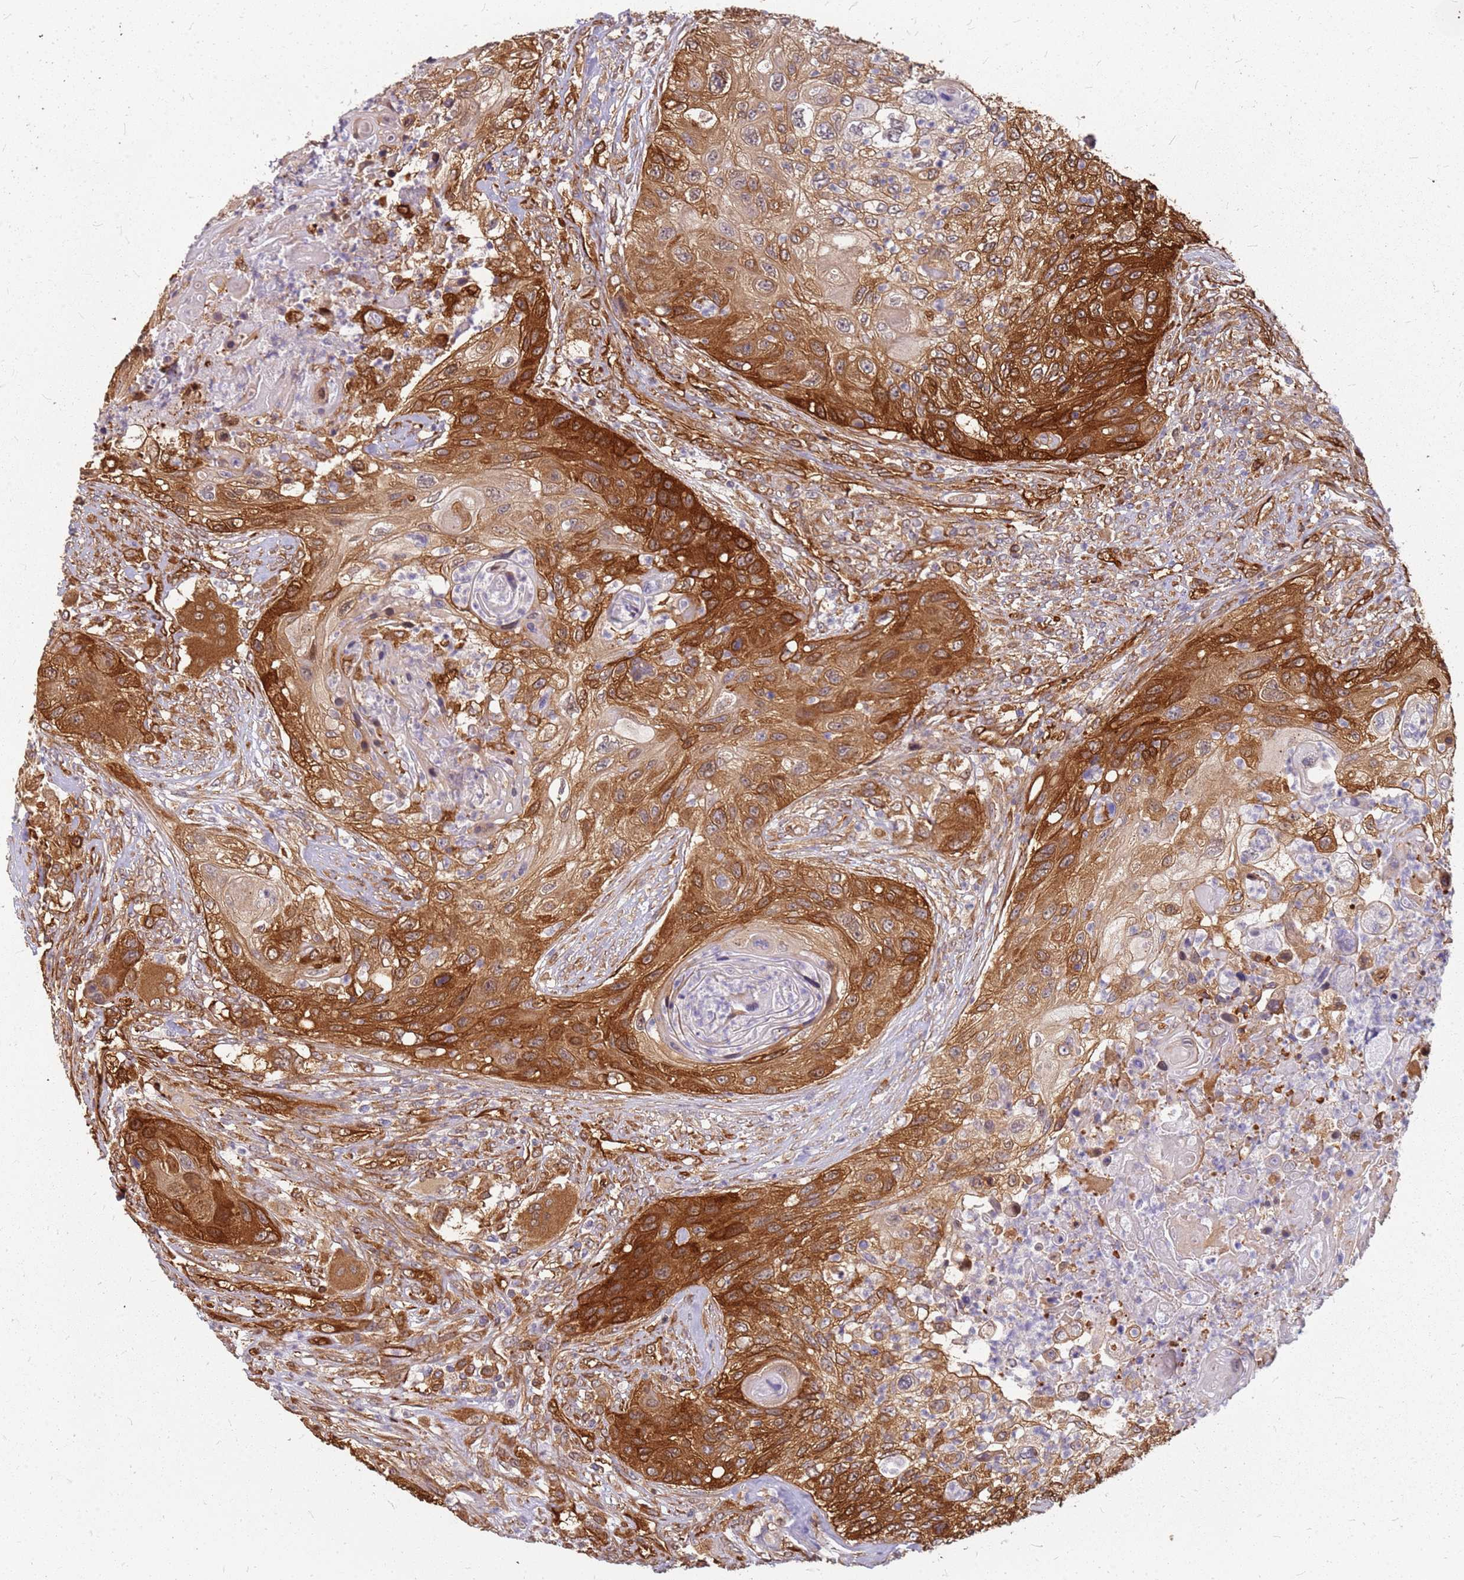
{"staining": {"intensity": "strong", "quantity": ">75%", "location": "cytoplasmic/membranous"}, "tissue": "urothelial cancer", "cell_type": "Tumor cells", "image_type": "cancer", "snomed": [{"axis": "morphology", "description": "Urothelial carcinoma, High grade"}, {"axis": "topography", "description": "Urinary bladder"}], "caption": "About >75% of tumor cells in urothelial cancer display strong cytoplasmic/membranous protein positivity as visualized by brown immunohistochemical staining.", "gene": "HDX", "patient": {"sex": "female", "age": 60}}